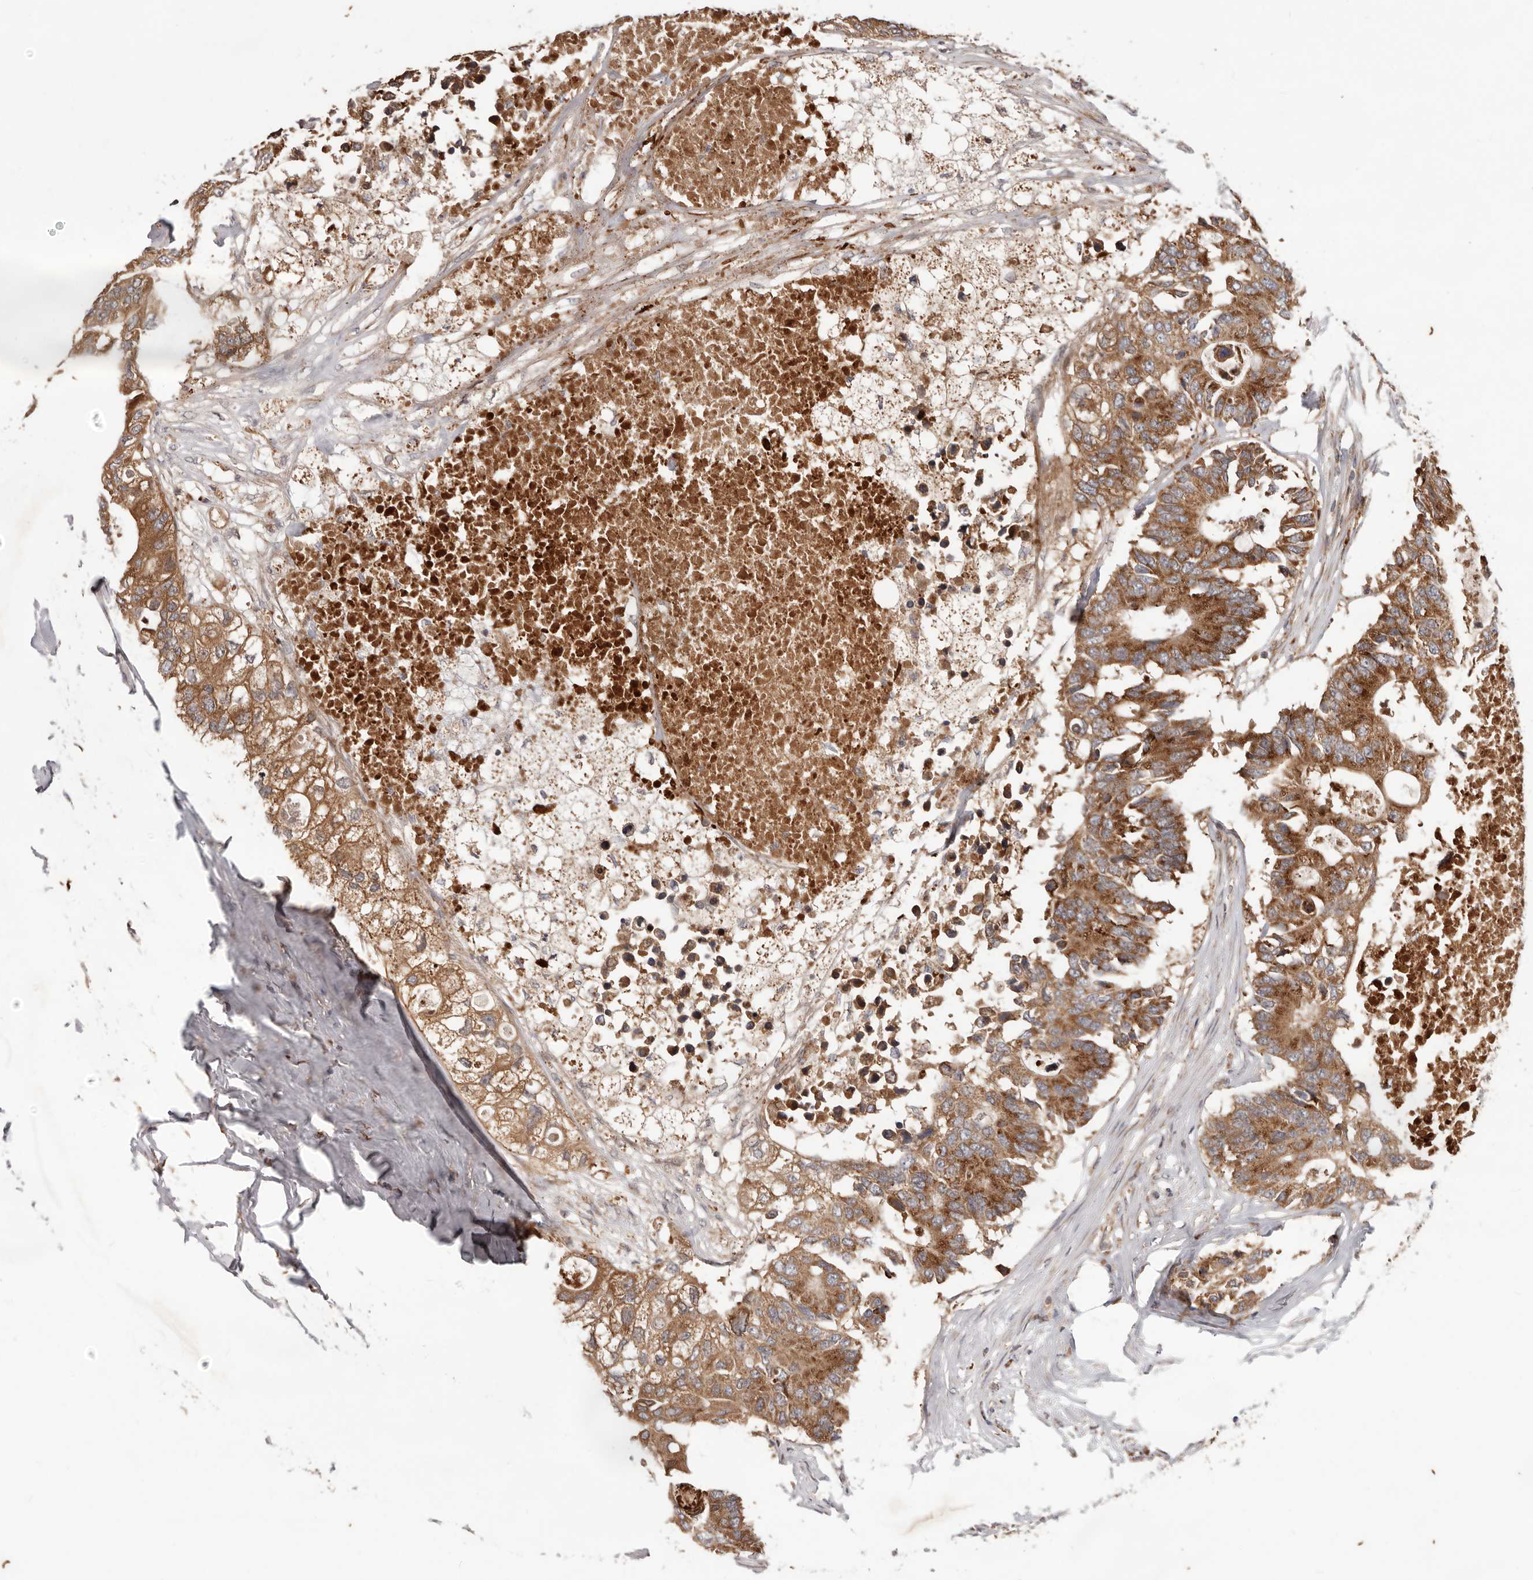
{"staining": {"intensity": "strong", "quantity": ">75%", "location": "cytoplasmic/membranous"}, "tissue": "colorectal cancer", "cell_type": "Tumor cells", "image_type": "cancer", "snomed": [{"axis": "morphology", "description": "Adenocarcinoma, NOS"}, {"axis": "topography", "description": "Colon"}], "caption": "Tumor cells show strong cytoplasmic/membranous staining in approximately >75% of cells in colorectal adenocarcinoma.", "gene": "MRPS10", "patient": {"sex": "male", "age": 71}}